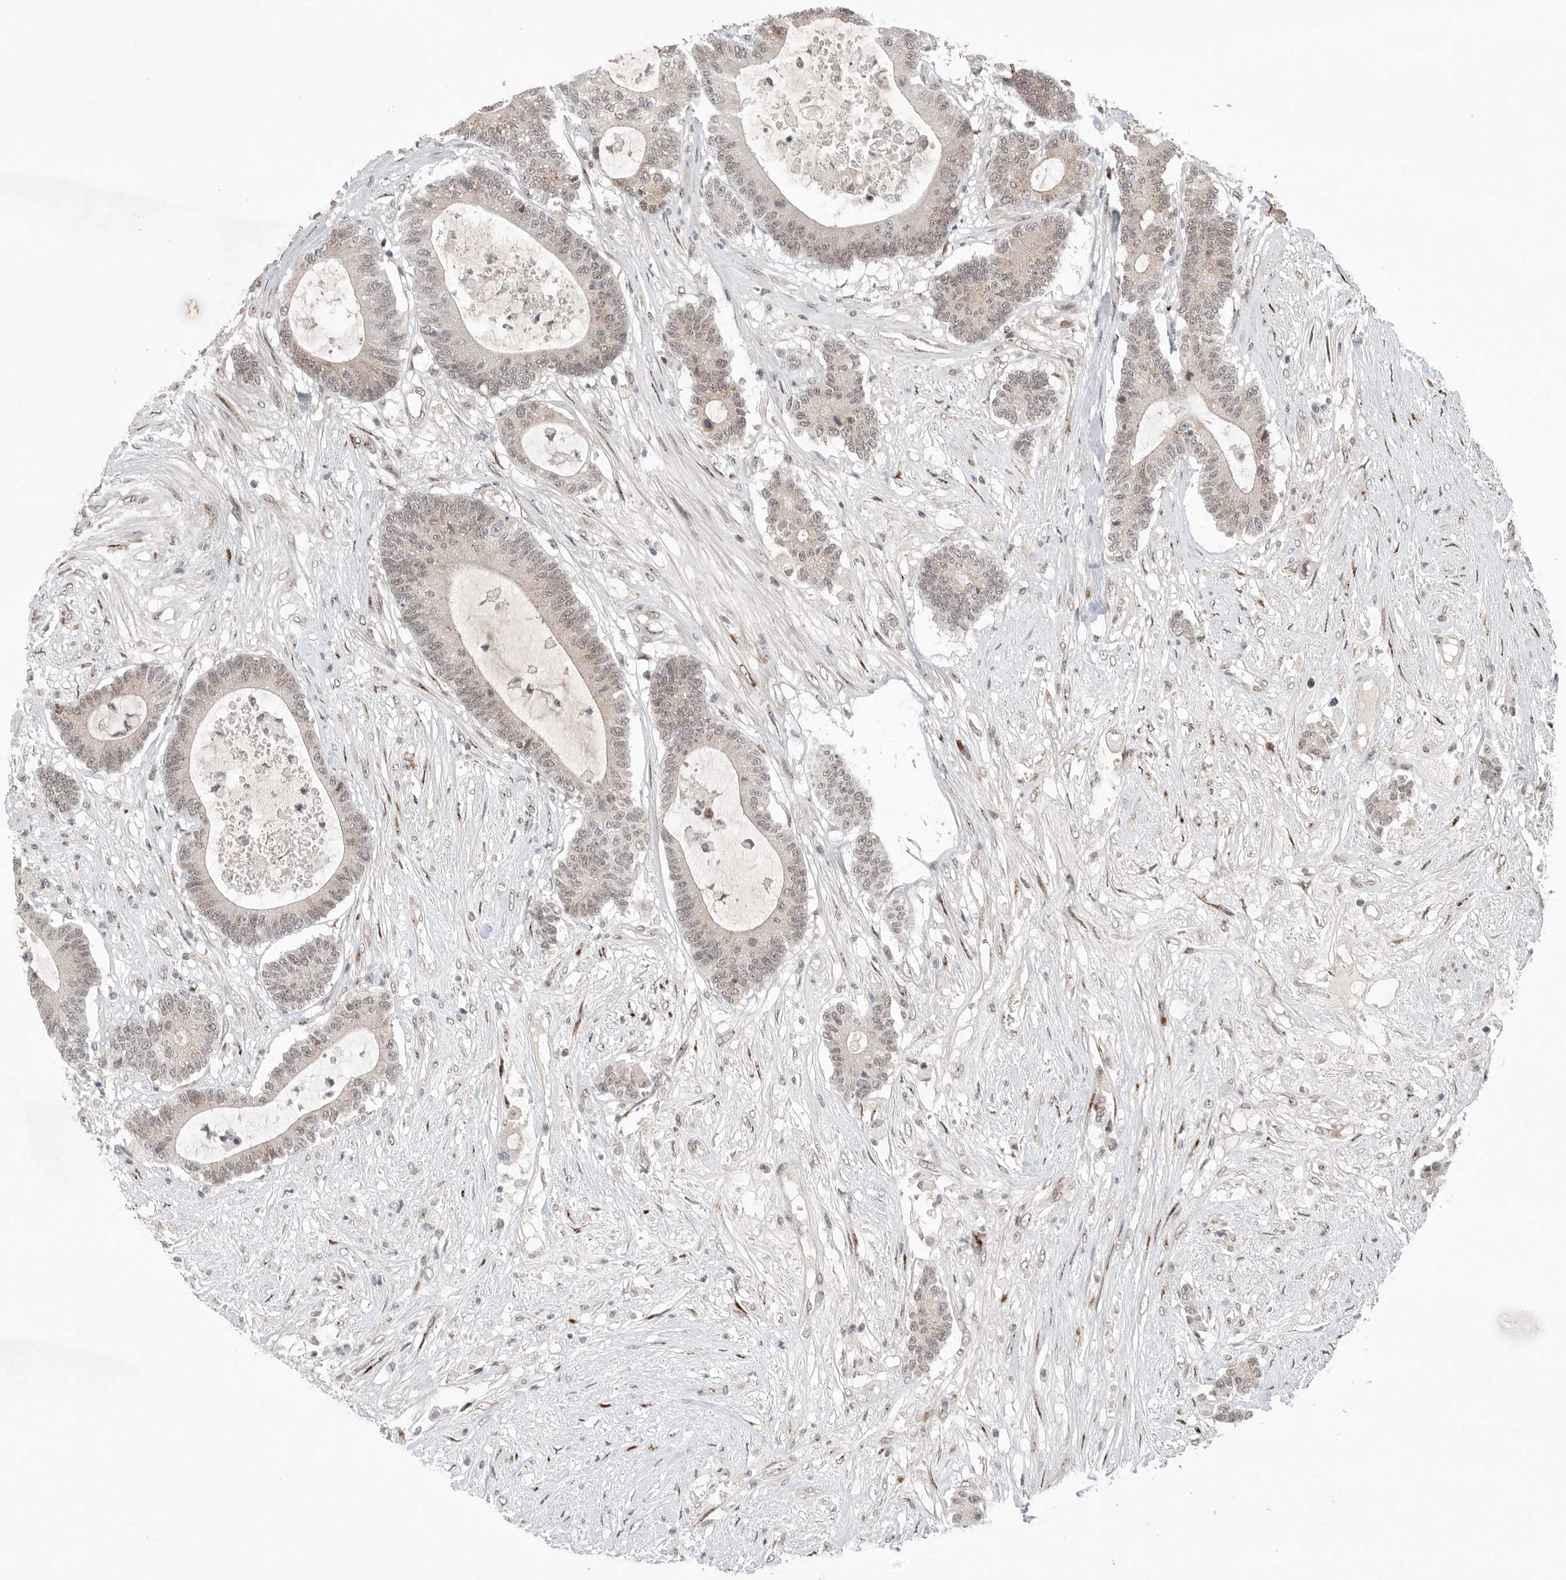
{"staining": {"intensity": "weak", "quantity": "<25%", "location": "nuclear"}, "tissue": "colorectal cancer", "cell_type": "Tumor cells", "image_type": "cancer", "snomed": [{"axis": "morphology", "description": "Adenocarcinoma, NOS"}, {"axis": "topography", "description": "Colon"}], "caption": "This photomicrograph is of colorectal cancer (adenocarcinoma) stained with IHC to label a protein in brown with the nuclei are counter-stained blue. There is no staining in tumor cells.", "gene": "LEMD3", "patient": {"sex": "female", "age": 84}}